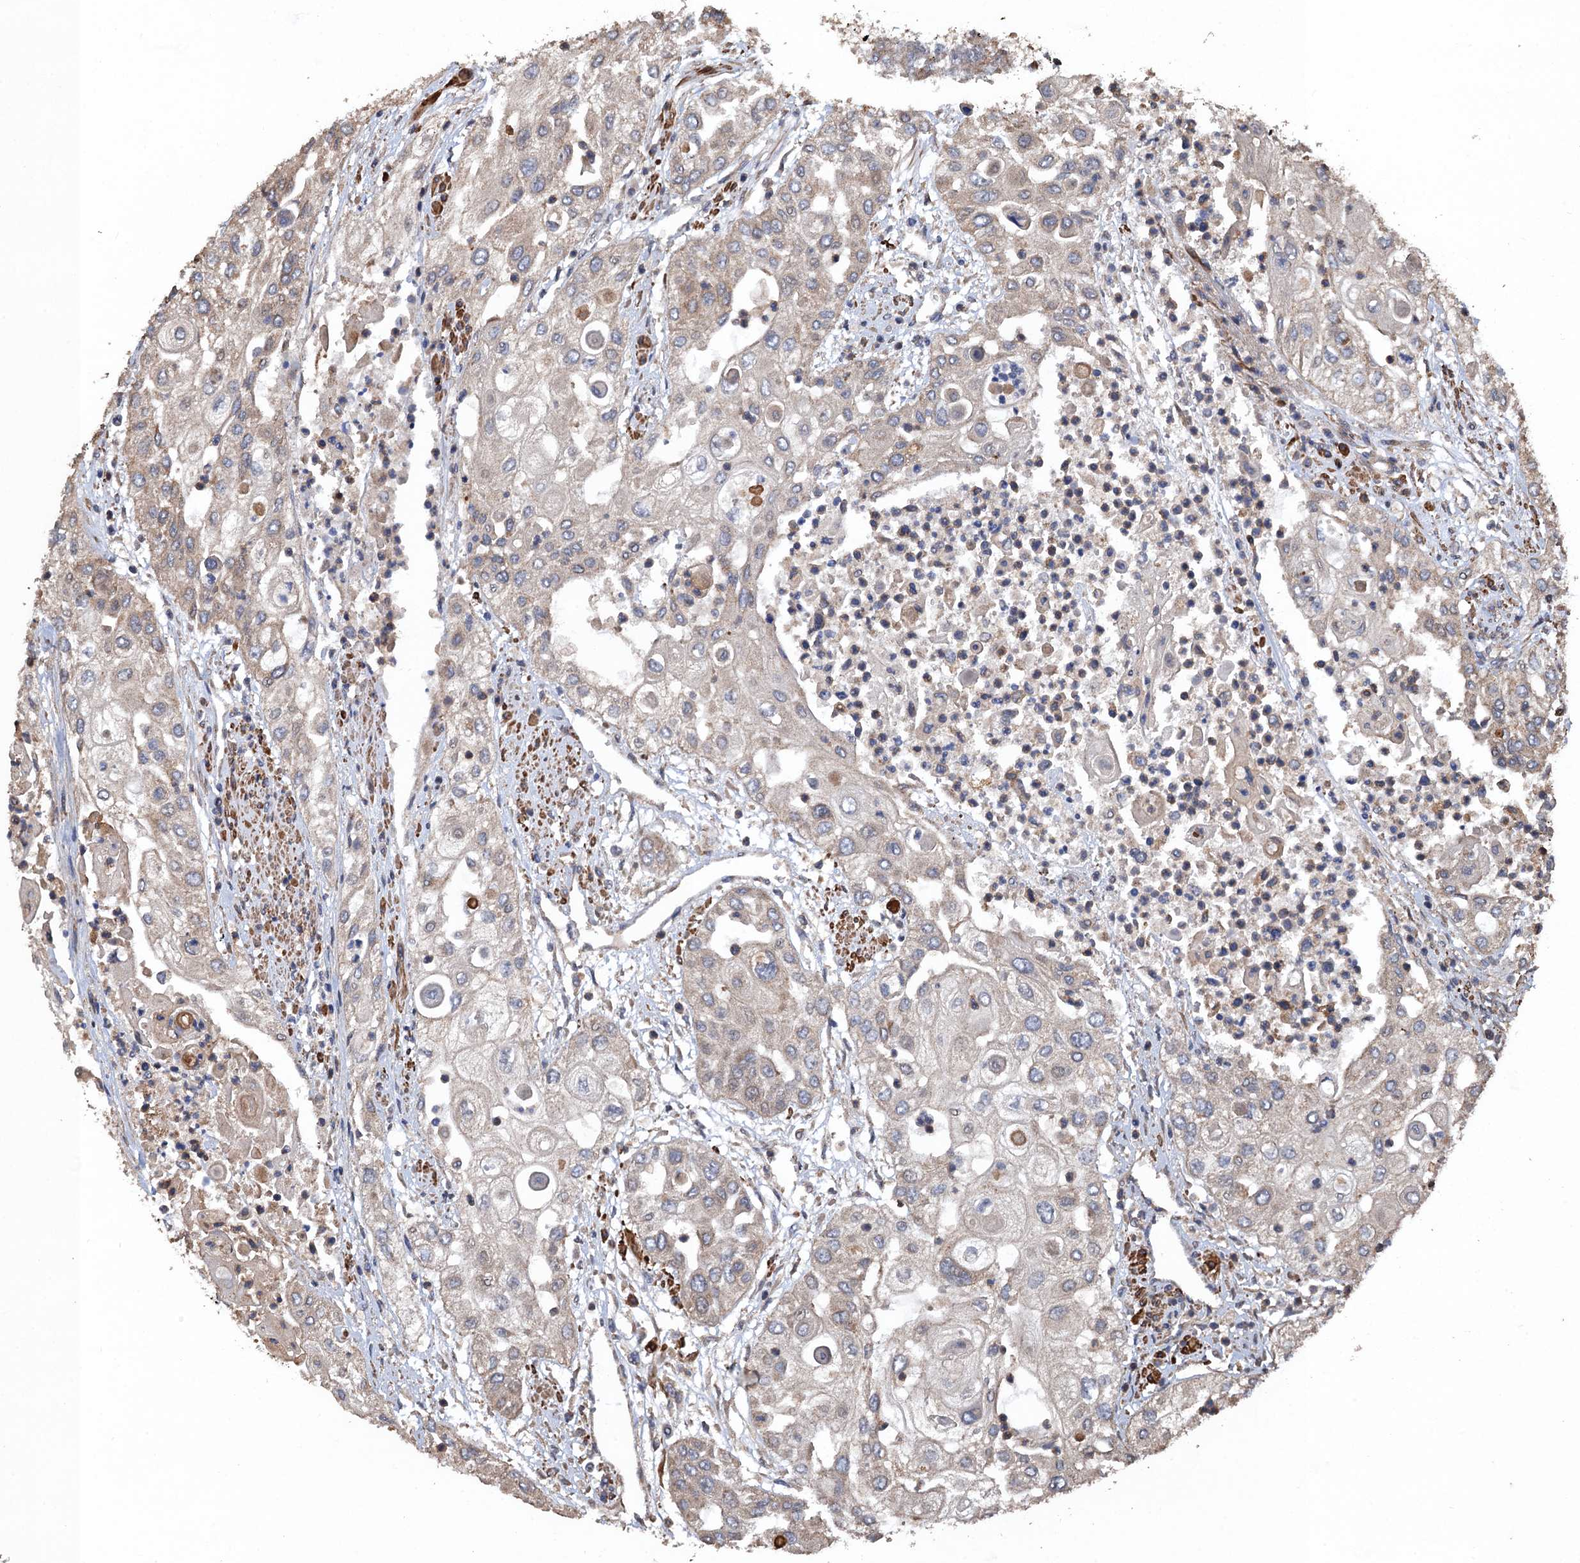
{"staining": {"intensity": "weak", "quantity": "<25%", "location": "cytoplasmic/membranous"}, "tissue": "urothelial cancer", "cell_type": "Tumor cells", "image_type": "cancer", "snomed": [{"axis": "morphology", "description": "Urothelial carcinoma, High grade"}, {"axis": "topography", "description": "Urinary bladder"}], "caption": "The micrograph demonstrates no significant expression in tumor cells of high-grade urothelial carcinoma.", "gene": "PPP4R1", "patient": {"sex": "female", "age": 79}}